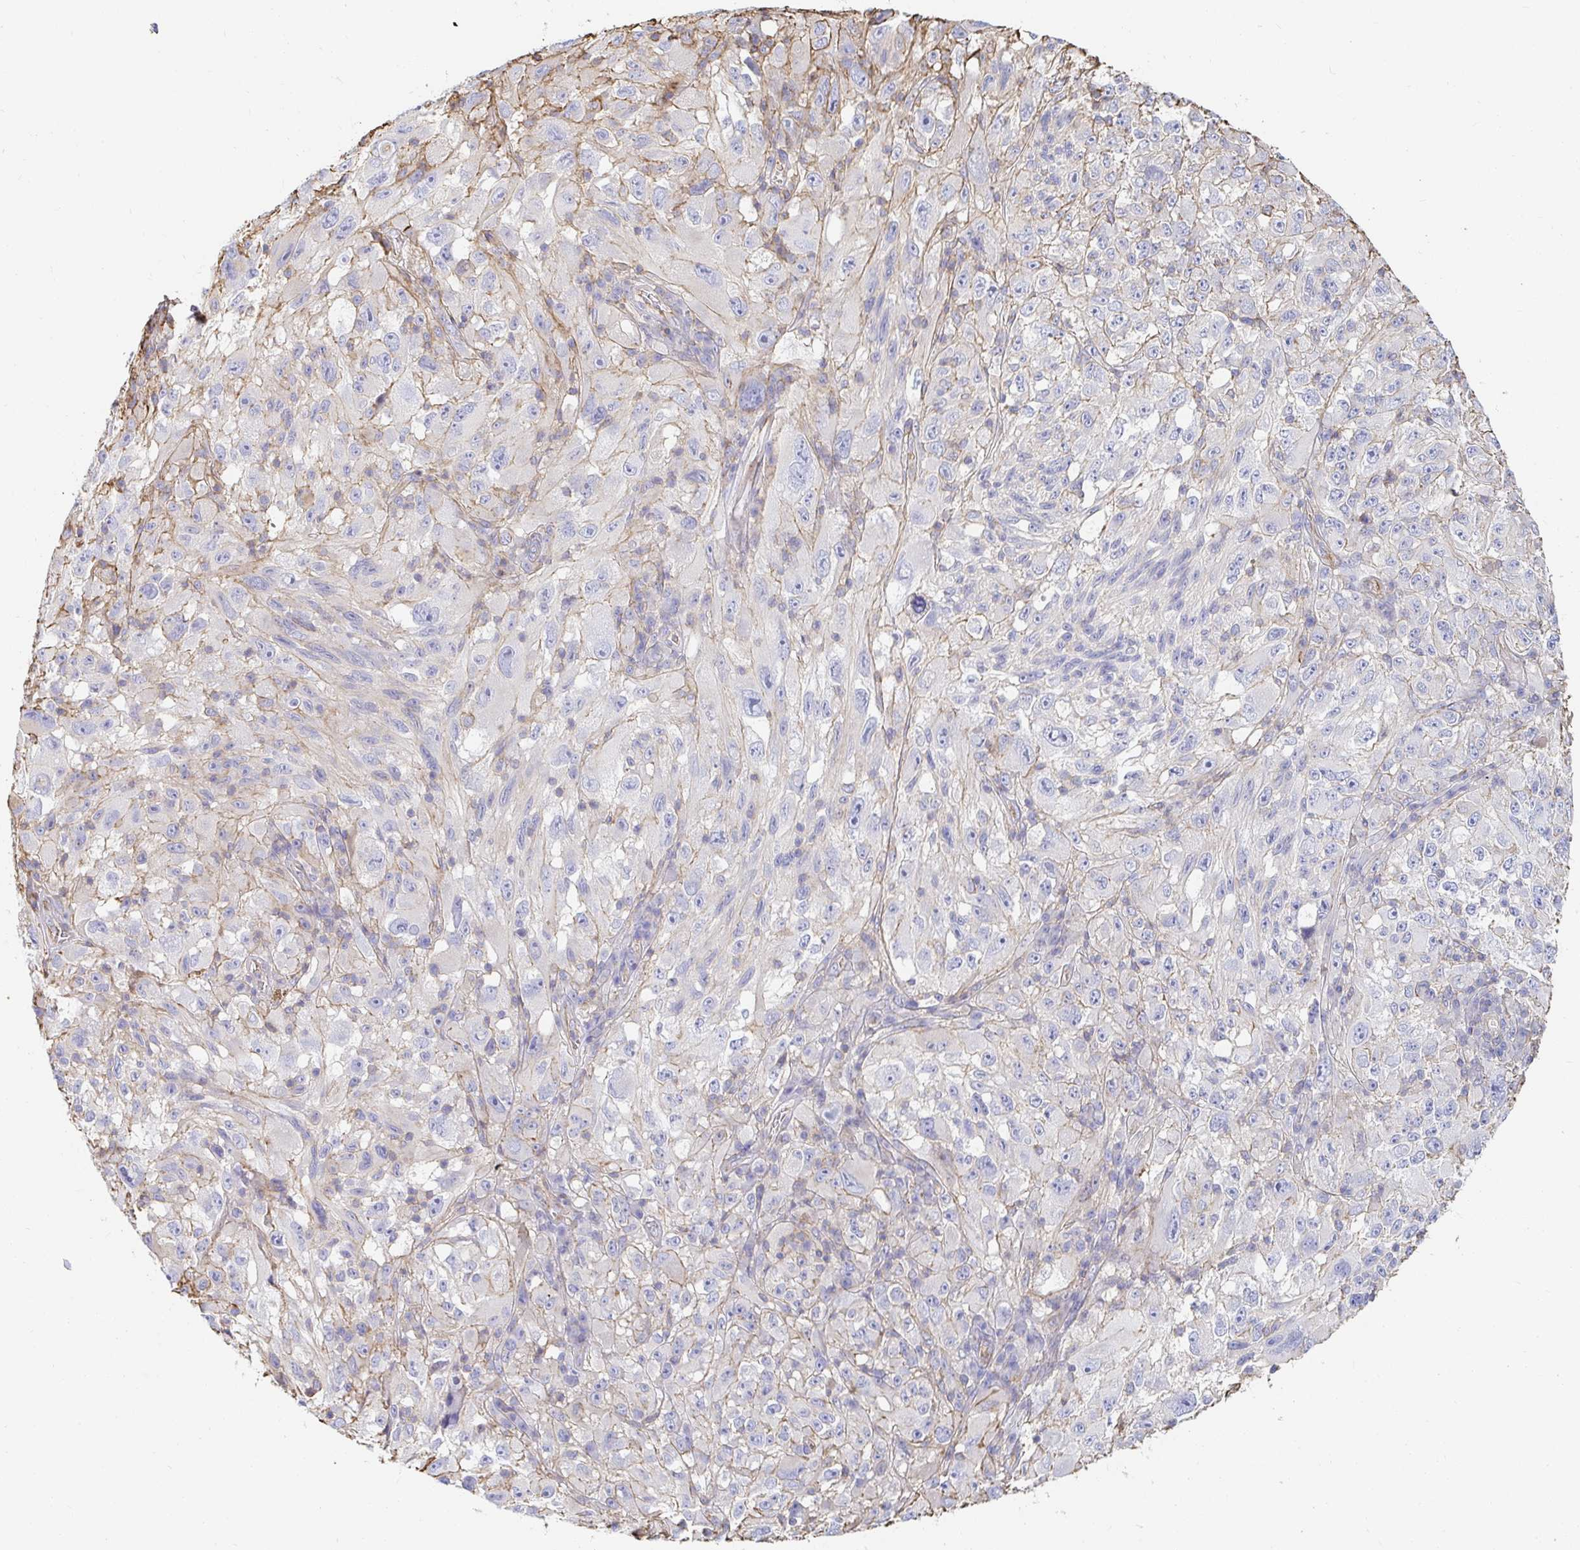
{"staining": {"intensity": "weak", "quantity": "25%-75%", "location": "cytoplasmic/membranous"}, "tissue": "melanoma", "cell_type": "Tumor cells", "image_type": "cancer", "snomed": [{"axis": "morphology", "description": "Malignant melanoma, NOS"}, {"axis": "topography", "description": "Skin"}], "caption": "IHC histopathology image of neoplastic tissue: malignant melanoma stained using IHC demonstrates low levels of weak protein expression localized specifically in the cytoplasmic/membranous of tumor cells, appearing as a cytoplasmic/membranous brown color.", "gene": "PTPN14", "patient": {"sex": "female", "age": 71}}